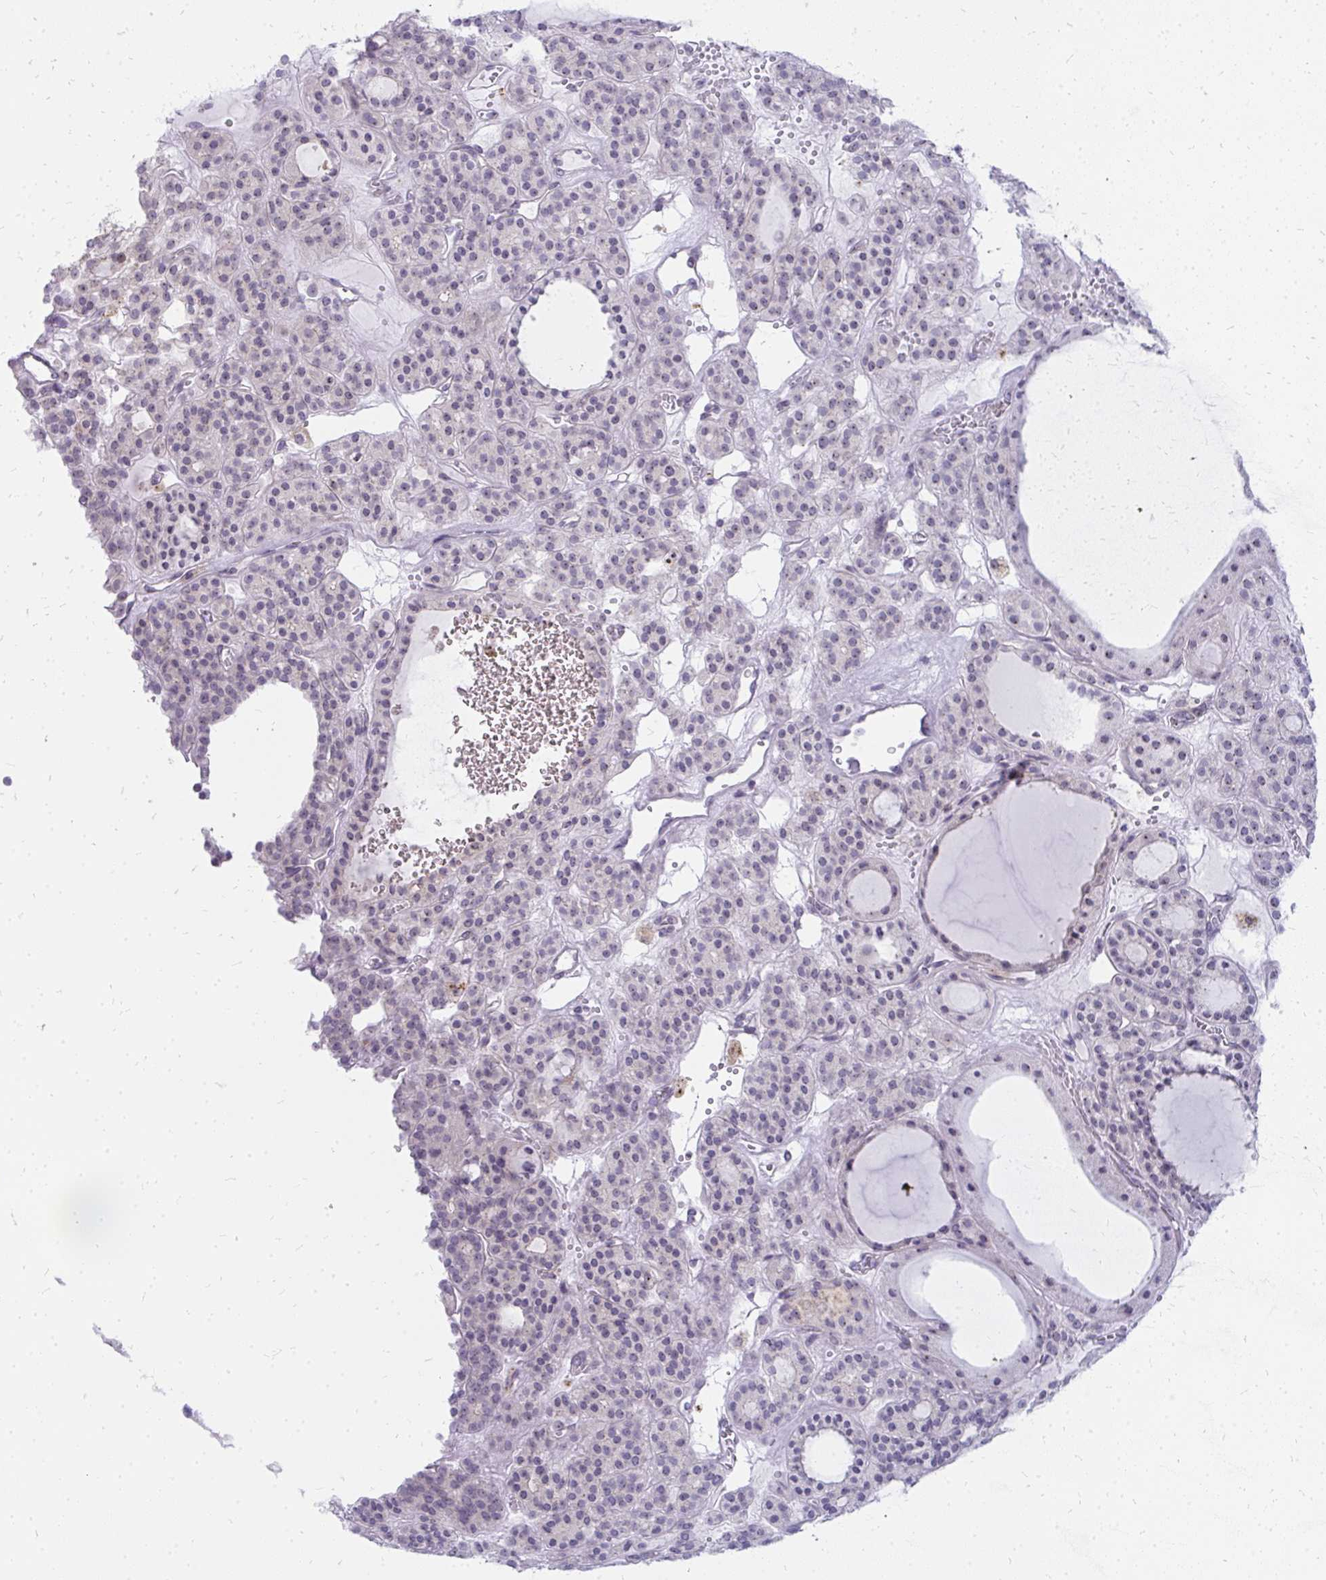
{"staining": {"intensity": "negative", "quantity": "none", "location": "none"}, "tissue": "thyroid cancer", "cell_type": "Tumor cells", "image_type": "cancer", "snomed": [{"axis": "morphology", "description": "Follicular adenoma carcinoma, NOS"}, {"axis": "topography", "description": "Thyroid gland"}], "caption": "The photomicrograph demonstrates no staining of tumor cells in follicular adenoma carcinoma (thyroid).", "gene": "FAM9A", "patient": {"sex": "female", "age": 63}}